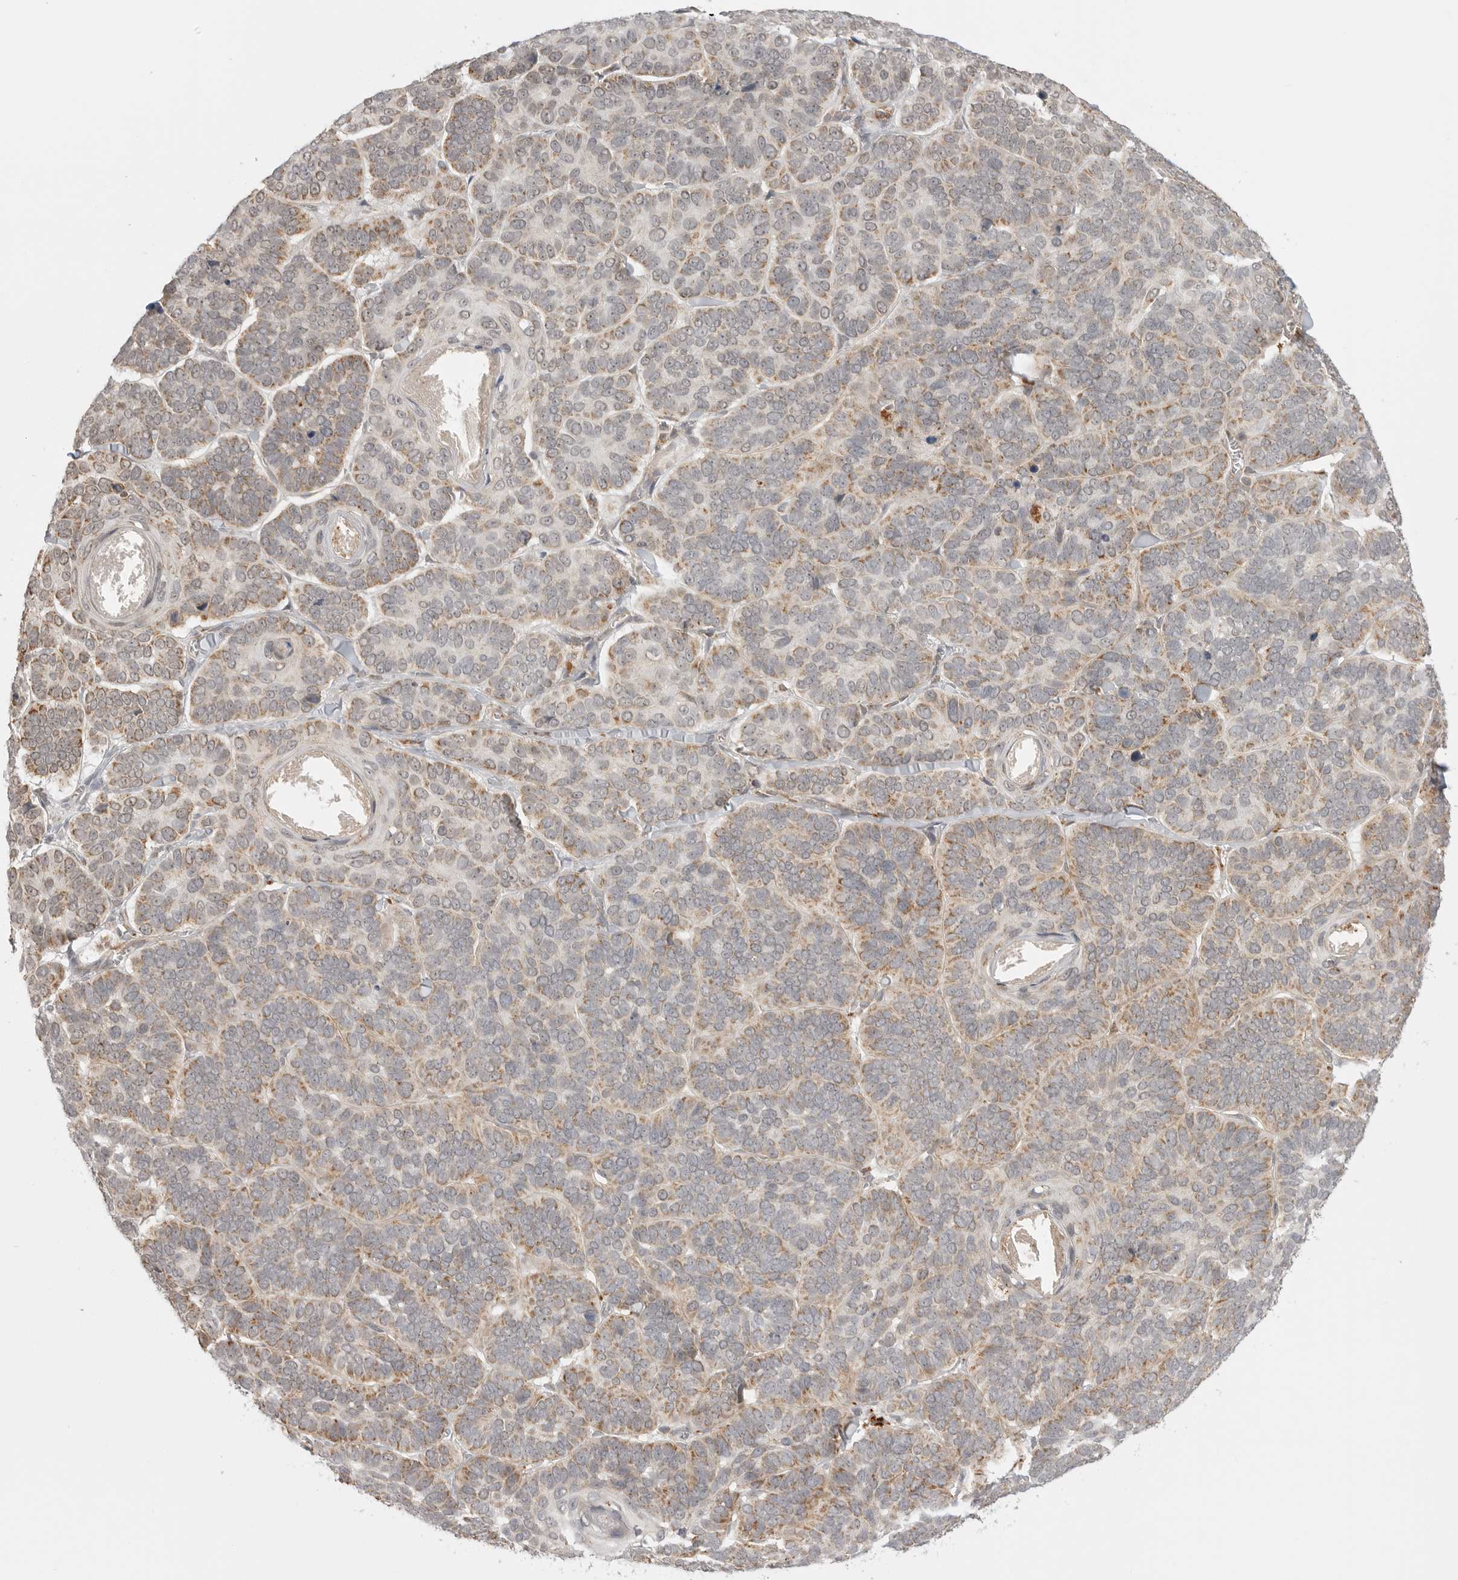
{"staining": {"intensity": "moderate", "quantity": "25%-75%", "location": "cytoplasmic/membranous"}, "tissue": "skin cancer", "cell_type": "Tumor cells", "image_type": "cancer", "snomed": [{"axis": "morphology", "description": "Basal cell carcinoma"}, {"axis": "topography", "description": "Skin"}], "caption": "Human skin cancer (basal cell carcinoma) stained with a protein marker demonstrates moderate staining in tumor cells.", "gene": "KALRN", "patient": {"sex": "male", "age": 62}}